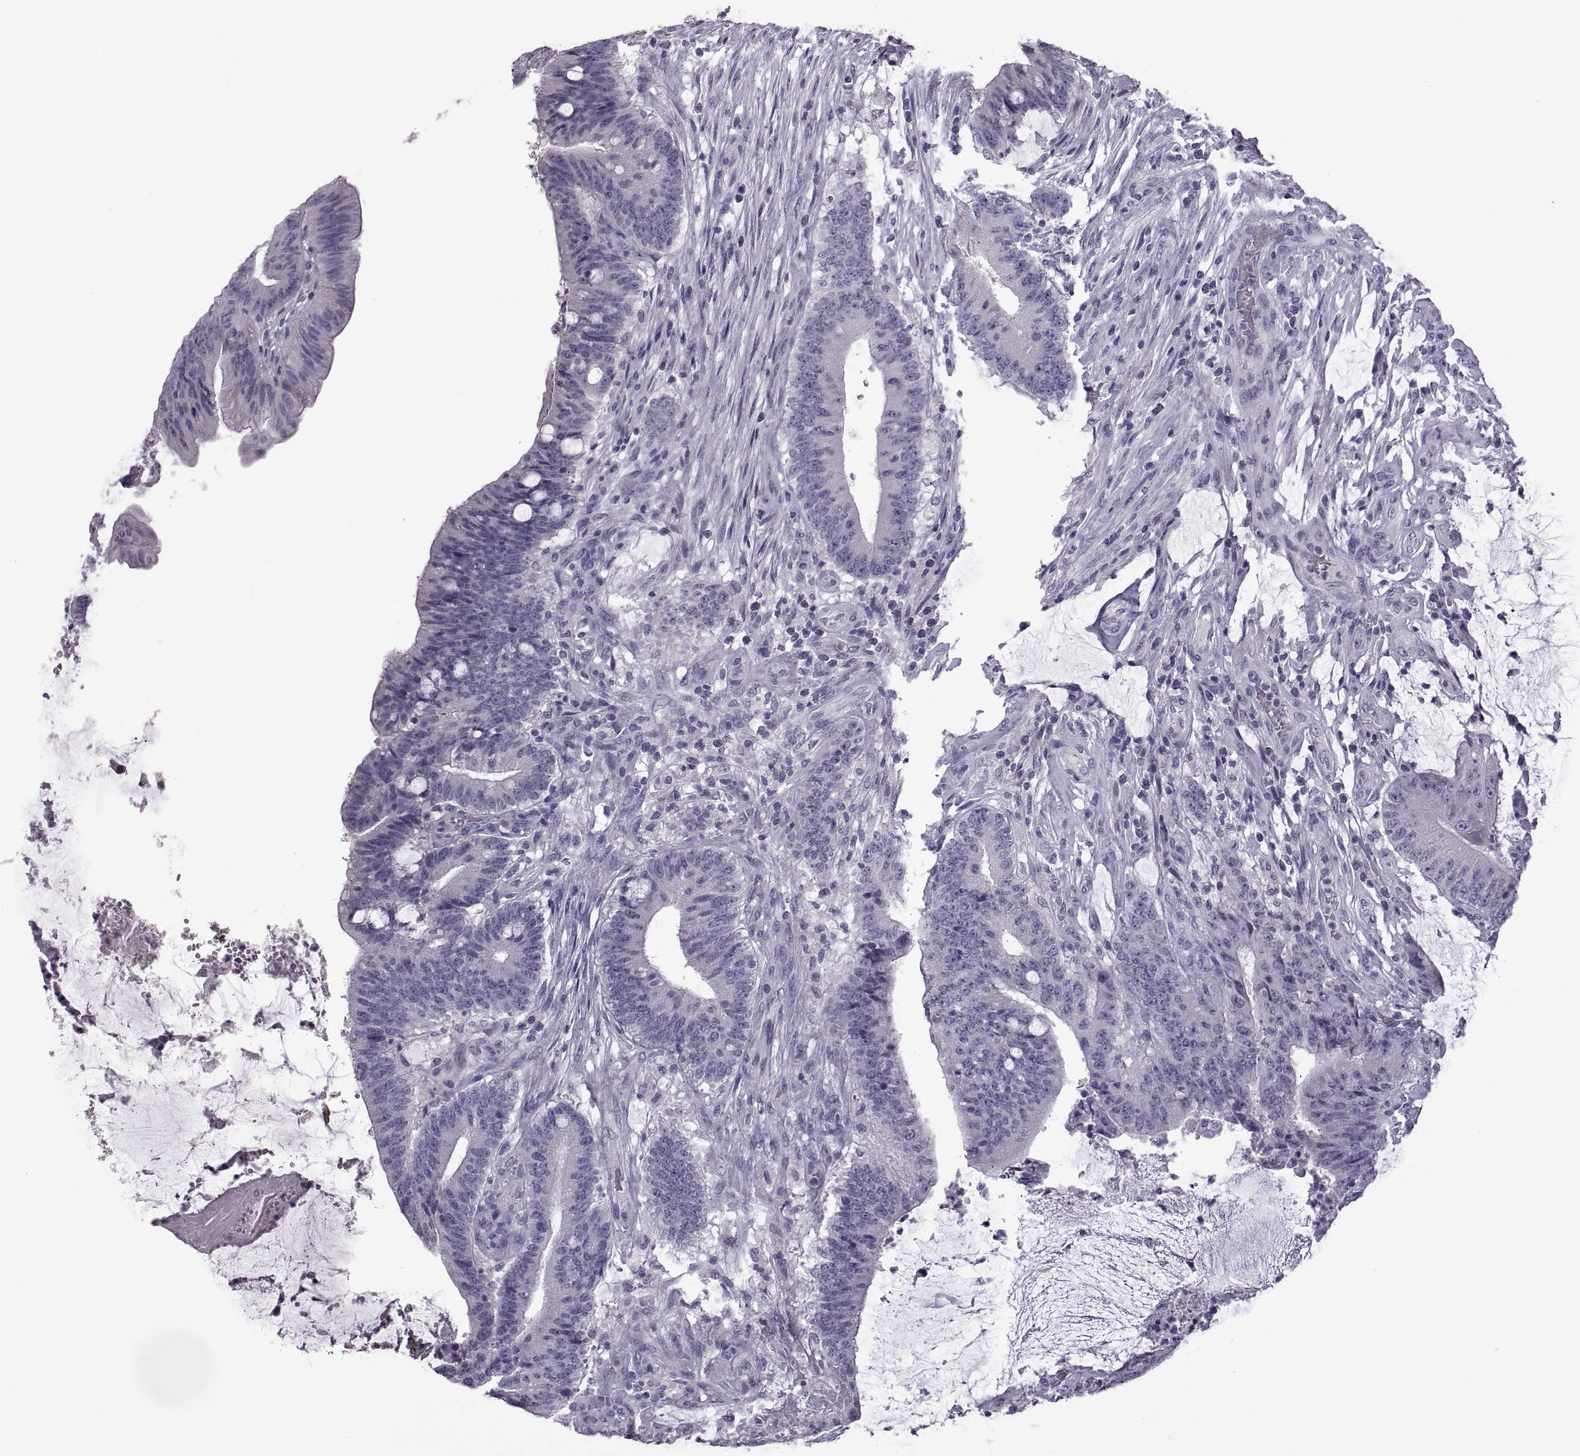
{"staining": {"intensity": "negative", "quantity": "none", "location": "none"}, "tissue": "colorectal cancer", "cell_type": "Tumor cells", "image_type": "cancer", "snomed": [{"axis": "morphology", "description": "Adenocarcinoma, NOS"}, {"axis": "topography", "description": "Colon"}], "caption": "The photomicrograph displays no significant staining in tumor cells of colorectal cancer (adenocarcinoma).", "gene": "RDM1", "patient": {"sex": "female", "age": 43}}